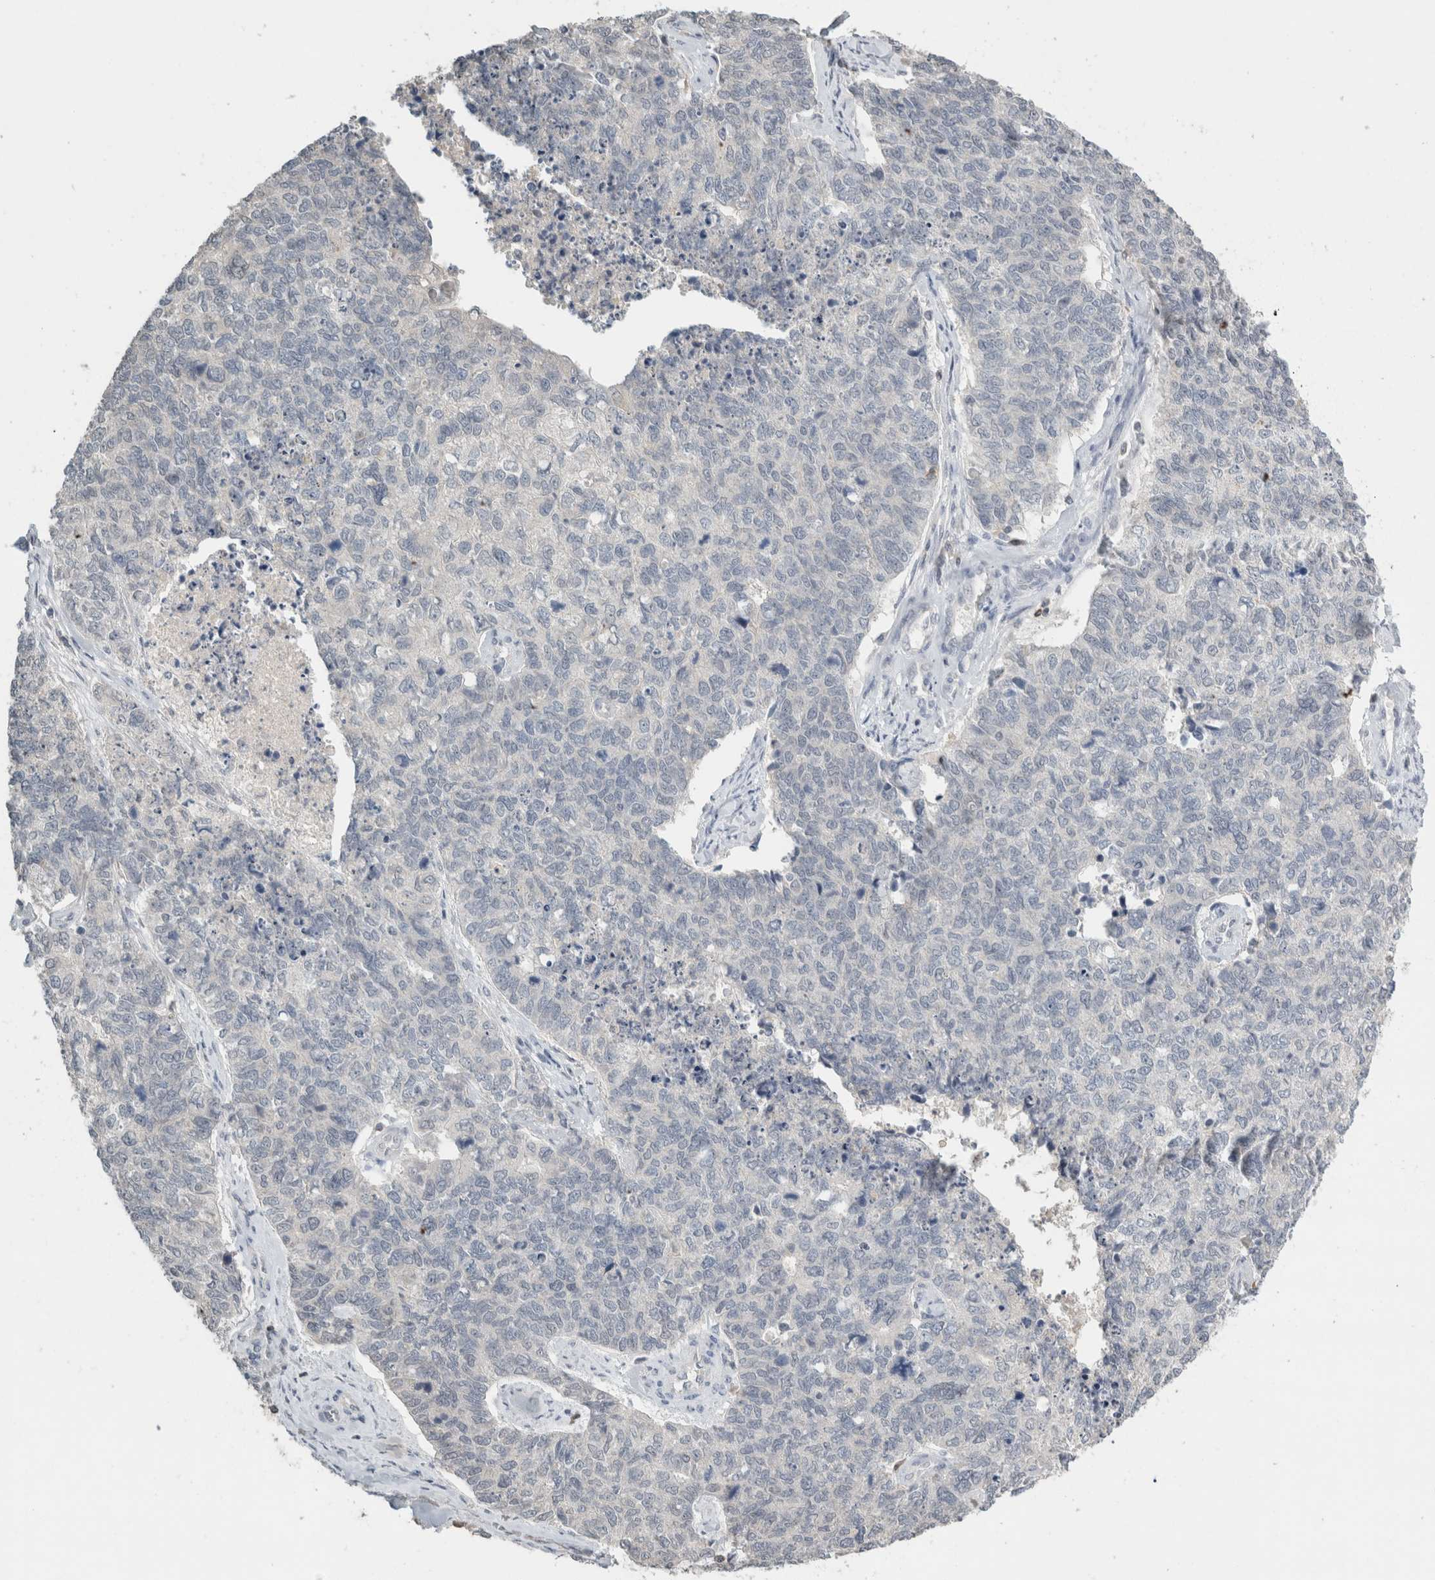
{"staining": {"intensity": "negative", "quantity": "none", "location": "none"}, "tissue": "cervical cancer", "cell_type": "Tumor cells", "image_type": "cancer", "snomed": [{"axis": "morphology", "description": "Squamous cell carcinoma, NOS"}, {"axis": "topography", "description": "Cervix"}], "caption": "High magnification brightfield microscopy of cervical cancer (squamous cell carcinoma) stained with DAB (3,3'-diaminobenzidine) (brown) and counterstained with hematoxylin (blue): tumor cells show no significant expression.", "gene": "TRAT1", "patient": {"sex": "female", "age": 63}}